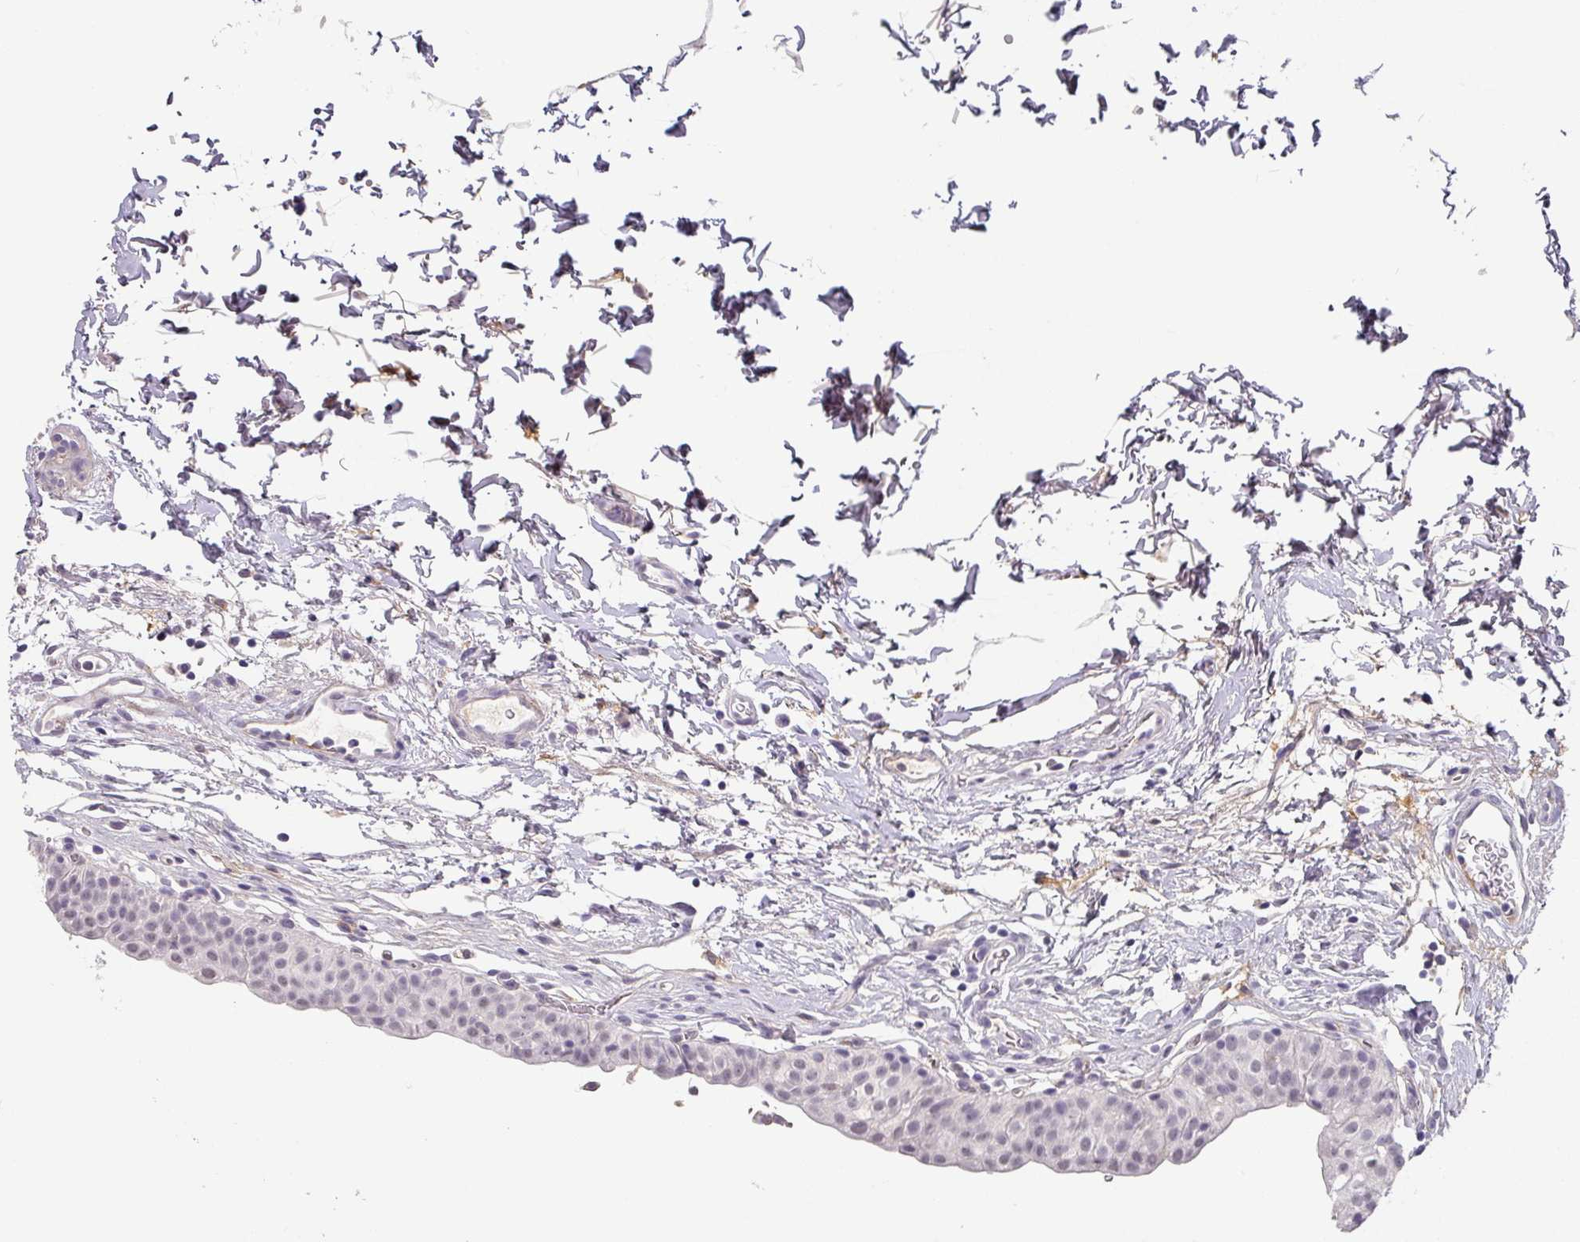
{"staining": {"intensity": "negative", "quantity": "none", "location": "none"}, "tissue": "urinary bladder", "cell_type": "Urothelial cells", "image_type": "normal", "snomed": [{"axis": "morphology", "description": "Normal tissue, NOS"}, {"axis": "topography", "description": "Urinary bladder"}, {"axis": "topography", "description": "Peripheral nerve tissue"}], "caption": "Micrograph shows no protein positivity in urothelial cells of unremarkable urinary bladder.", "gene": "C1QB", "patient": {"sex": "male", "age": 55}}